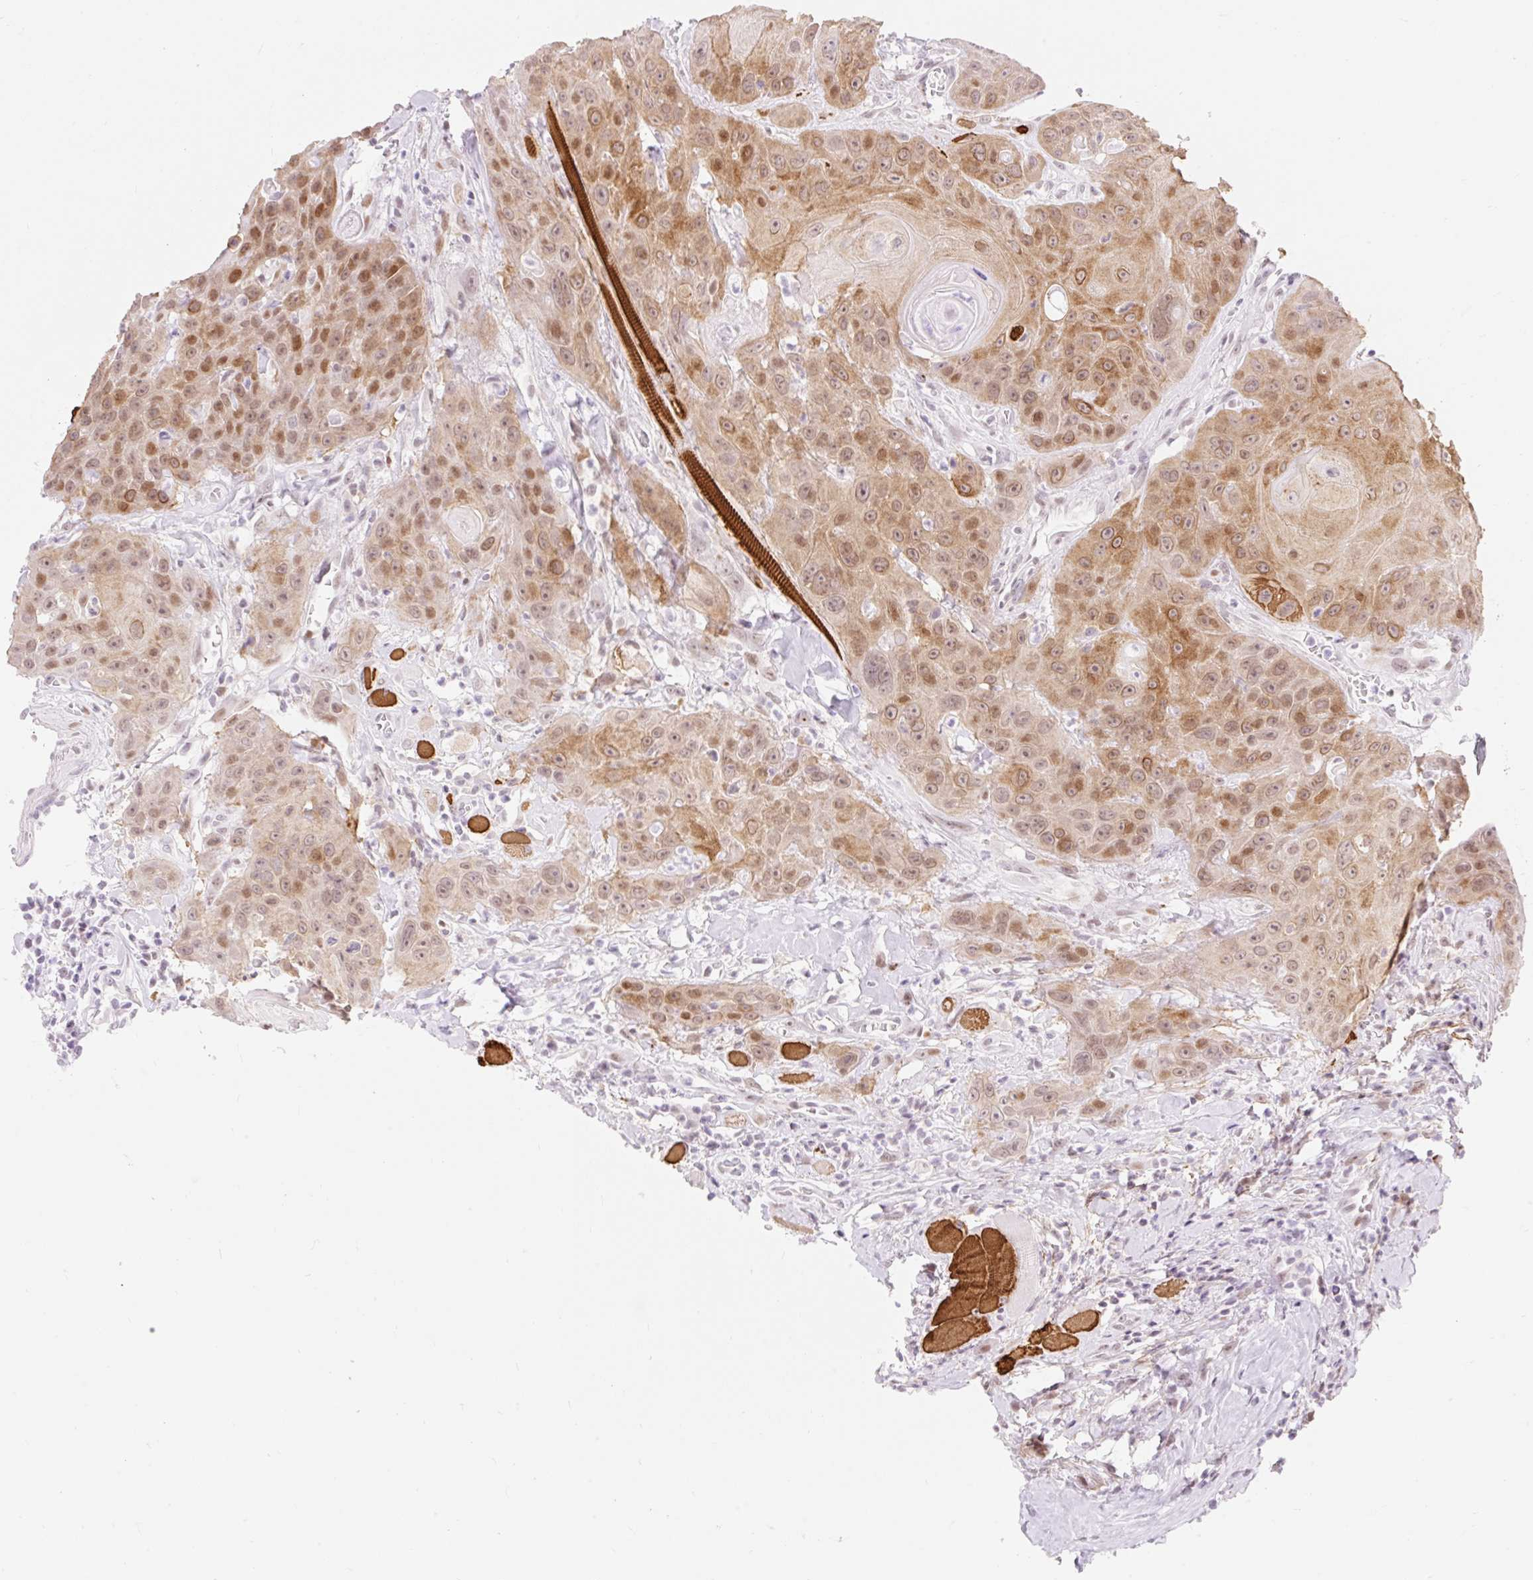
{"staining": {"intensity": "moderate", "quantity": ">75%", "location": "cytoplasmic/membranous,nuclear"}, "tissue": "head and neck cancer", "cell_type": "Tumor cells", "image_type": "cancer", "snomed": [{"axis": "morphology", "description": "Squamous cell carcinoma, NOS"}, {"axis": "topography", "description": "Head-Neck"}], "caption": "Protein staining of head and neck cancer tissue reveals moderate cytoplasmic/membranous and nuclear expression in about >75% of tumor cells.", "gene": "H2BW1", "patient": {"sex": "female", "age": 59}}